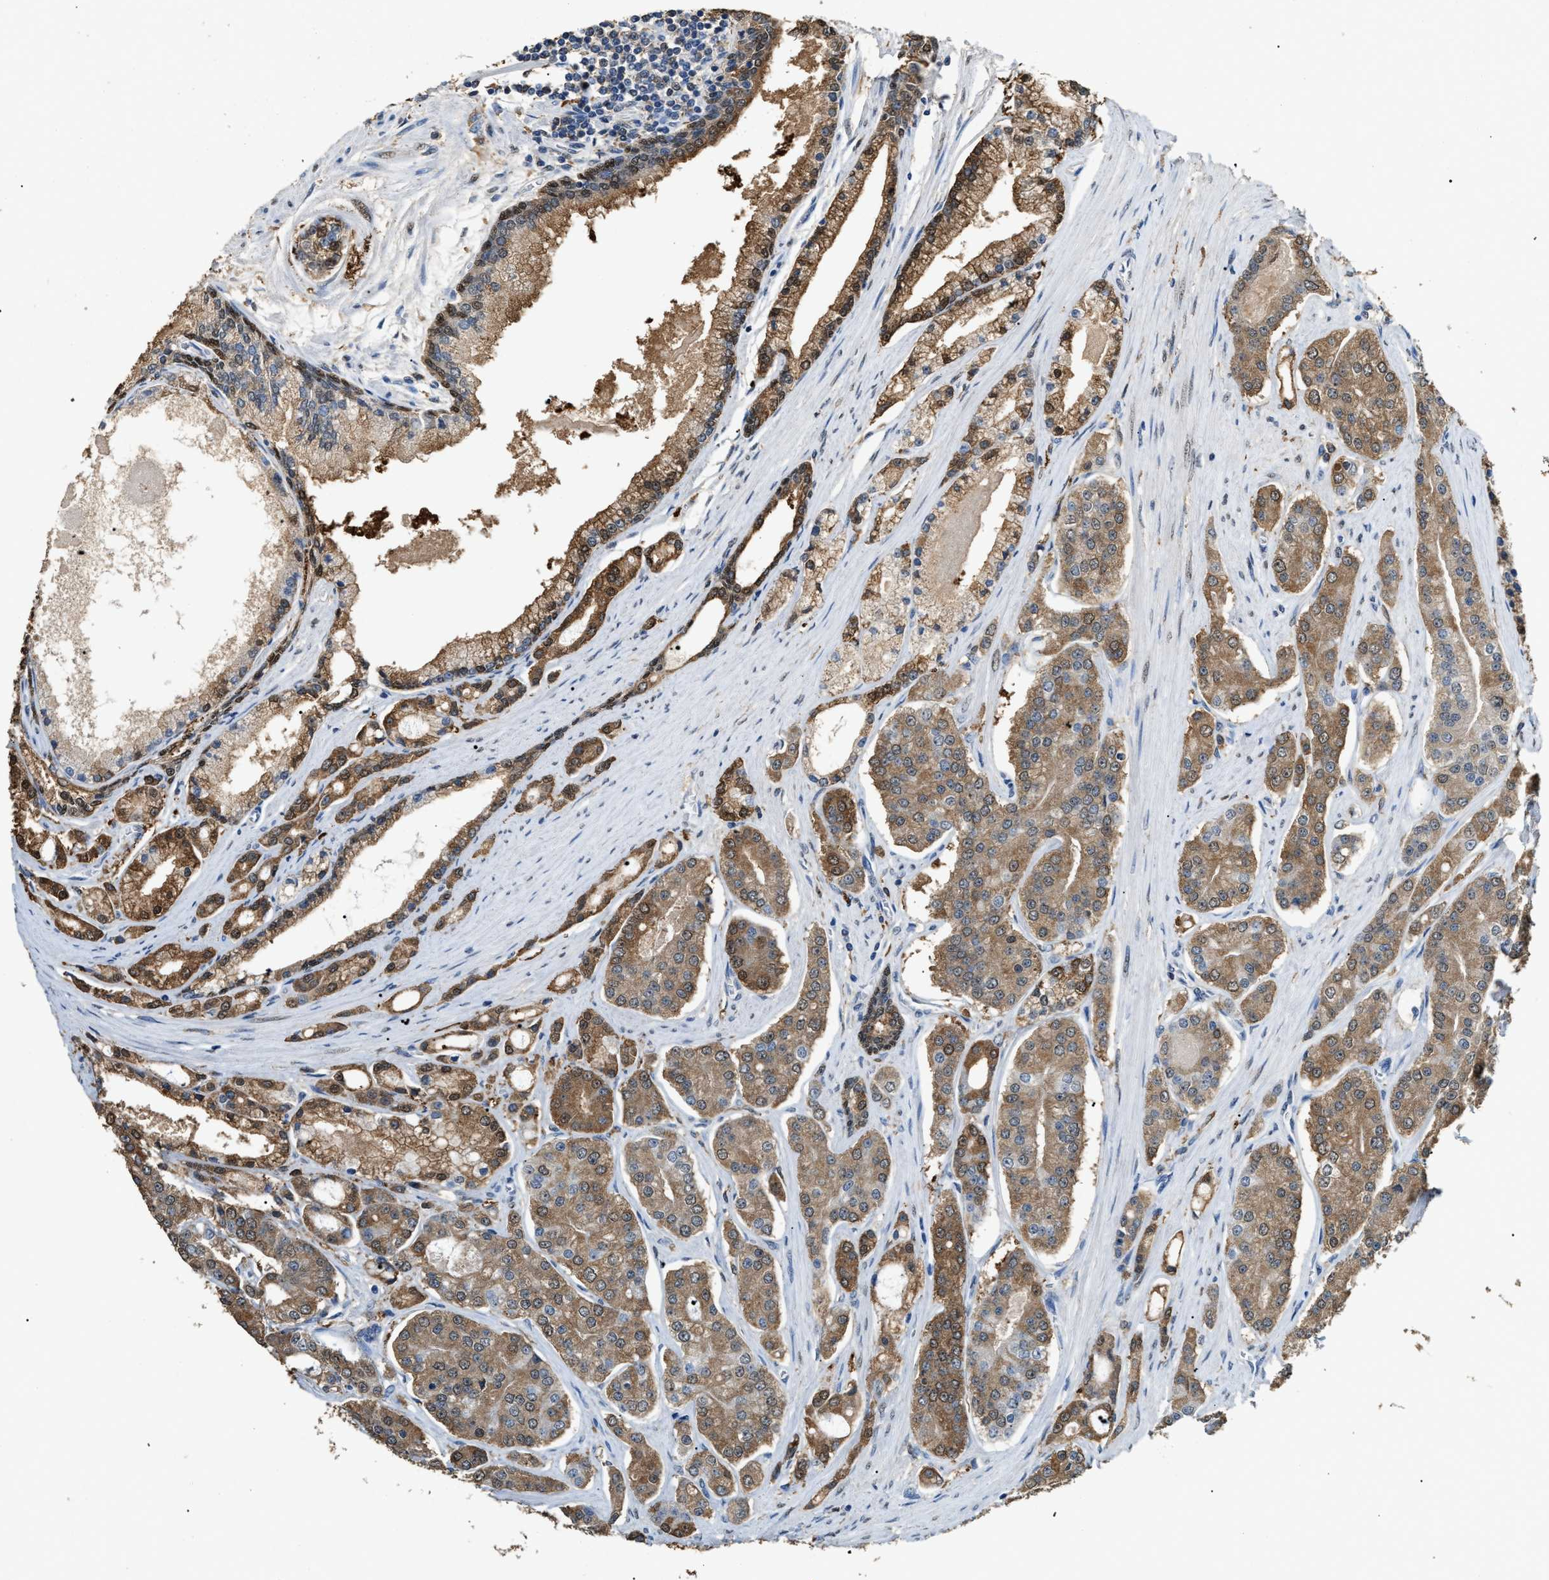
{"staining": {"intensity": "moderate", "quantity": ">75%", "location": "cytoplasmic/membranous"}, "tissue": "prostate cancer", "cell_type": "Tumor cells", "image_type": "cancer", "snomed": [{"axis": "morphology", "description": "Adenocarcinoma, High grade"}, {"axis": "topography", "description": "Prostate"}], "caption": "Protein expression by immunohistochemistry (IHC) demonstrates moderate cytoplasmic/membranous positivity in about >75% of tumor cells in prostate cancer. (Stains: DAB in brown, nuclei in blue, Microscopy: brightfield microscopy at high magnification).", "gene": "GCN1", "patient": {"sex": "male", "age": 71}}